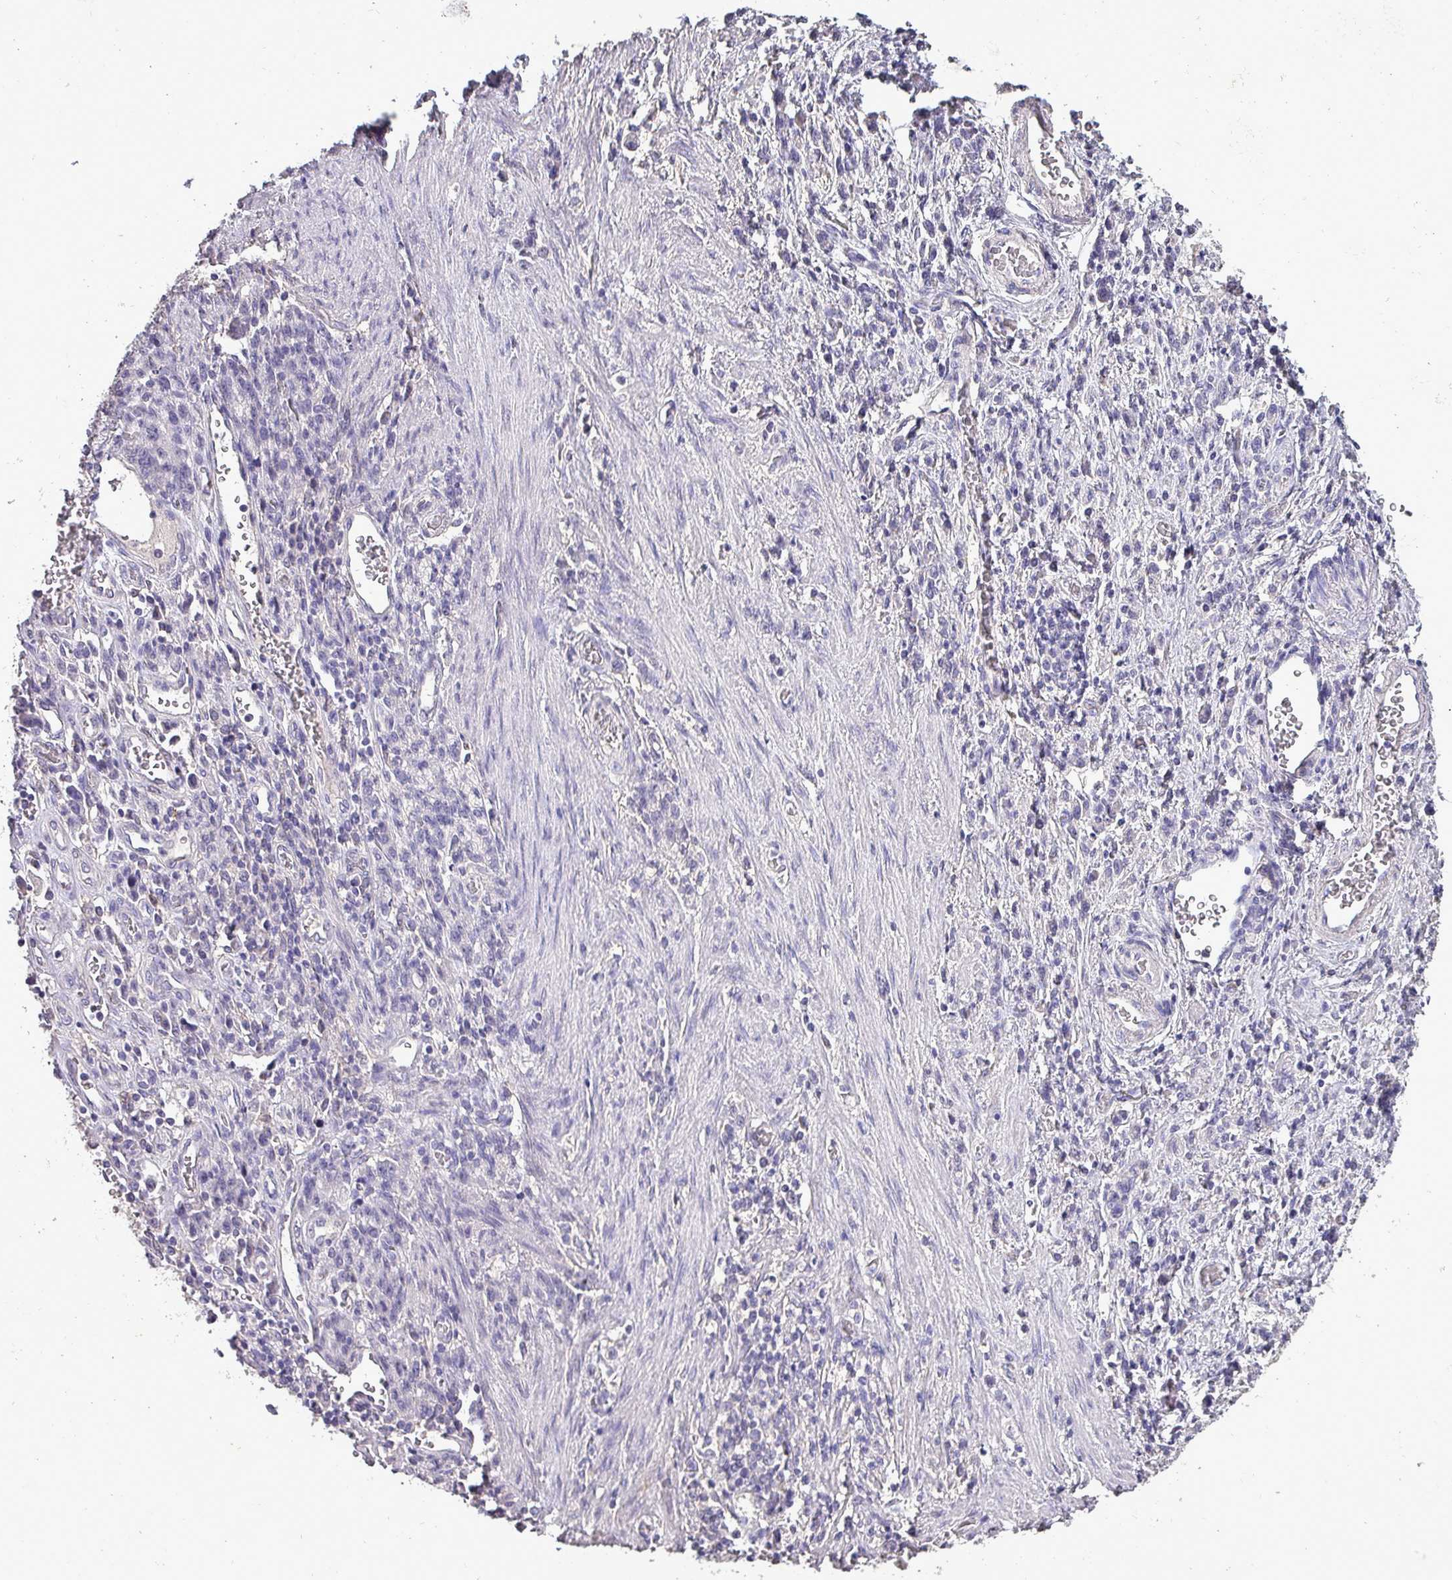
{"staining": {"intensity": "negative", "quantity": "none", "location": "none"}, "tissue": "stomach cancer", "cell_type": "Tumor cells", "image_type": "cancer", "snomed": [{"axis": "morphology", "description": "Adenocarcinoma, NOS"}, {"axis": "topography", "description": "Stomach"}], "caption": "Adenocarcinoma (stomach) was stained to show a protein in brown. There is no significant positivity in tumor cells. (DAB (3,3'-diaminobenzidine) immunohistochemistry (IHC), high magnification).", "gene": "HTRA4", "patient": {"sex": "male", "age": 77}}